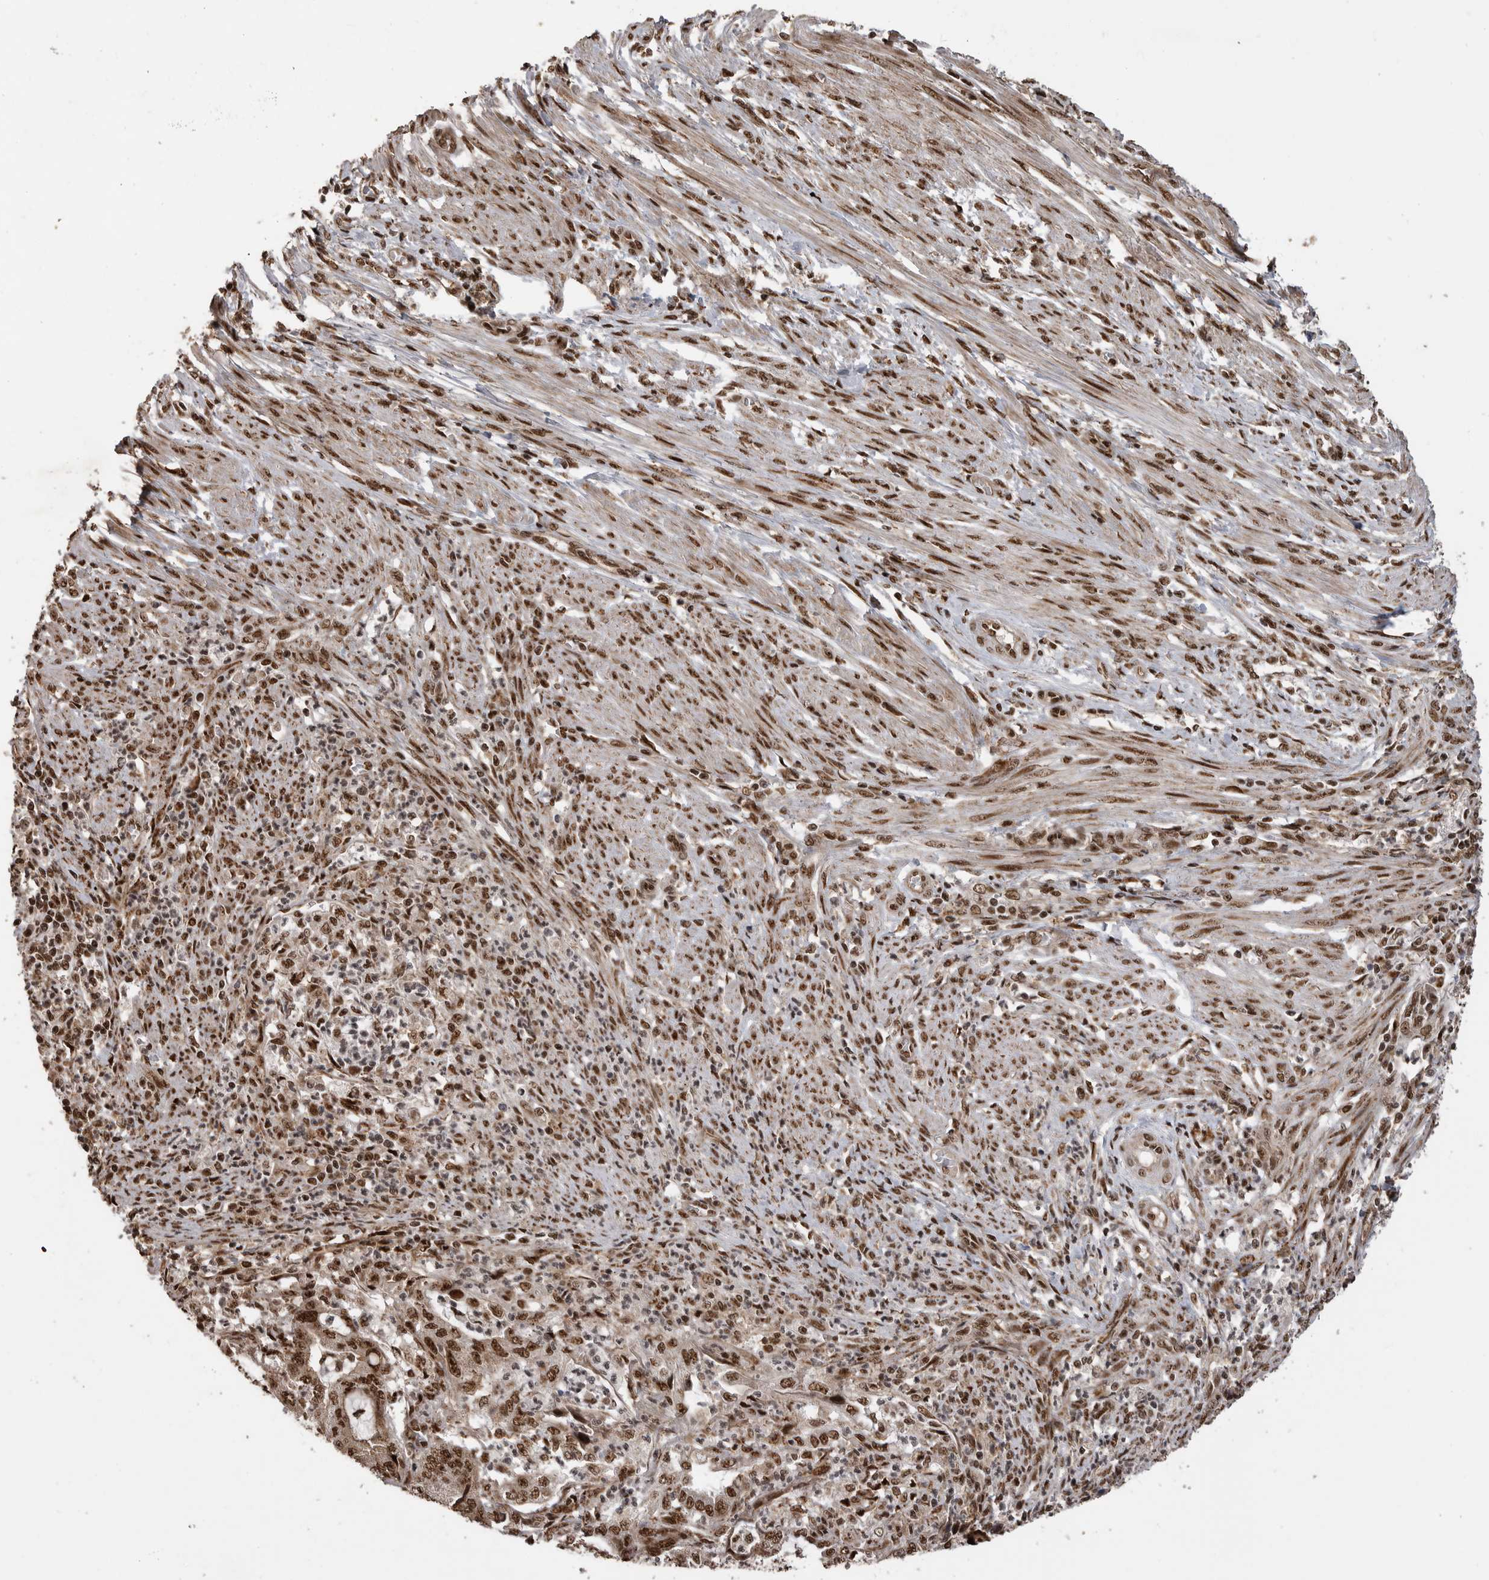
{"staining": {"intensity": "strong", "quantity": ">75%", "location": "nuclear"}, "tissue": "endometrial cancer", "cell_type": "Tumor cells", "image_type": "cancer", "snomed": [{"axis": "morphology", "description": "Adenocarcinoma, NOS"}, {"axis": "topography", "description": "Endometrium"}], "caption": "Brown immunohistochemical staining in human adenocarcinoma (endometrial) reveals strong nuclear staining in about >75% of tumor cells. The staining was performed using DAB (3,3'-diaminobenzidine) to visualize the protein expression in brown, while the nuclei were stained in blue with hematoxylin (Magnification: 20x).", "gene": "PPP1R8", "patient": {"sex": "female", "age": 51}}